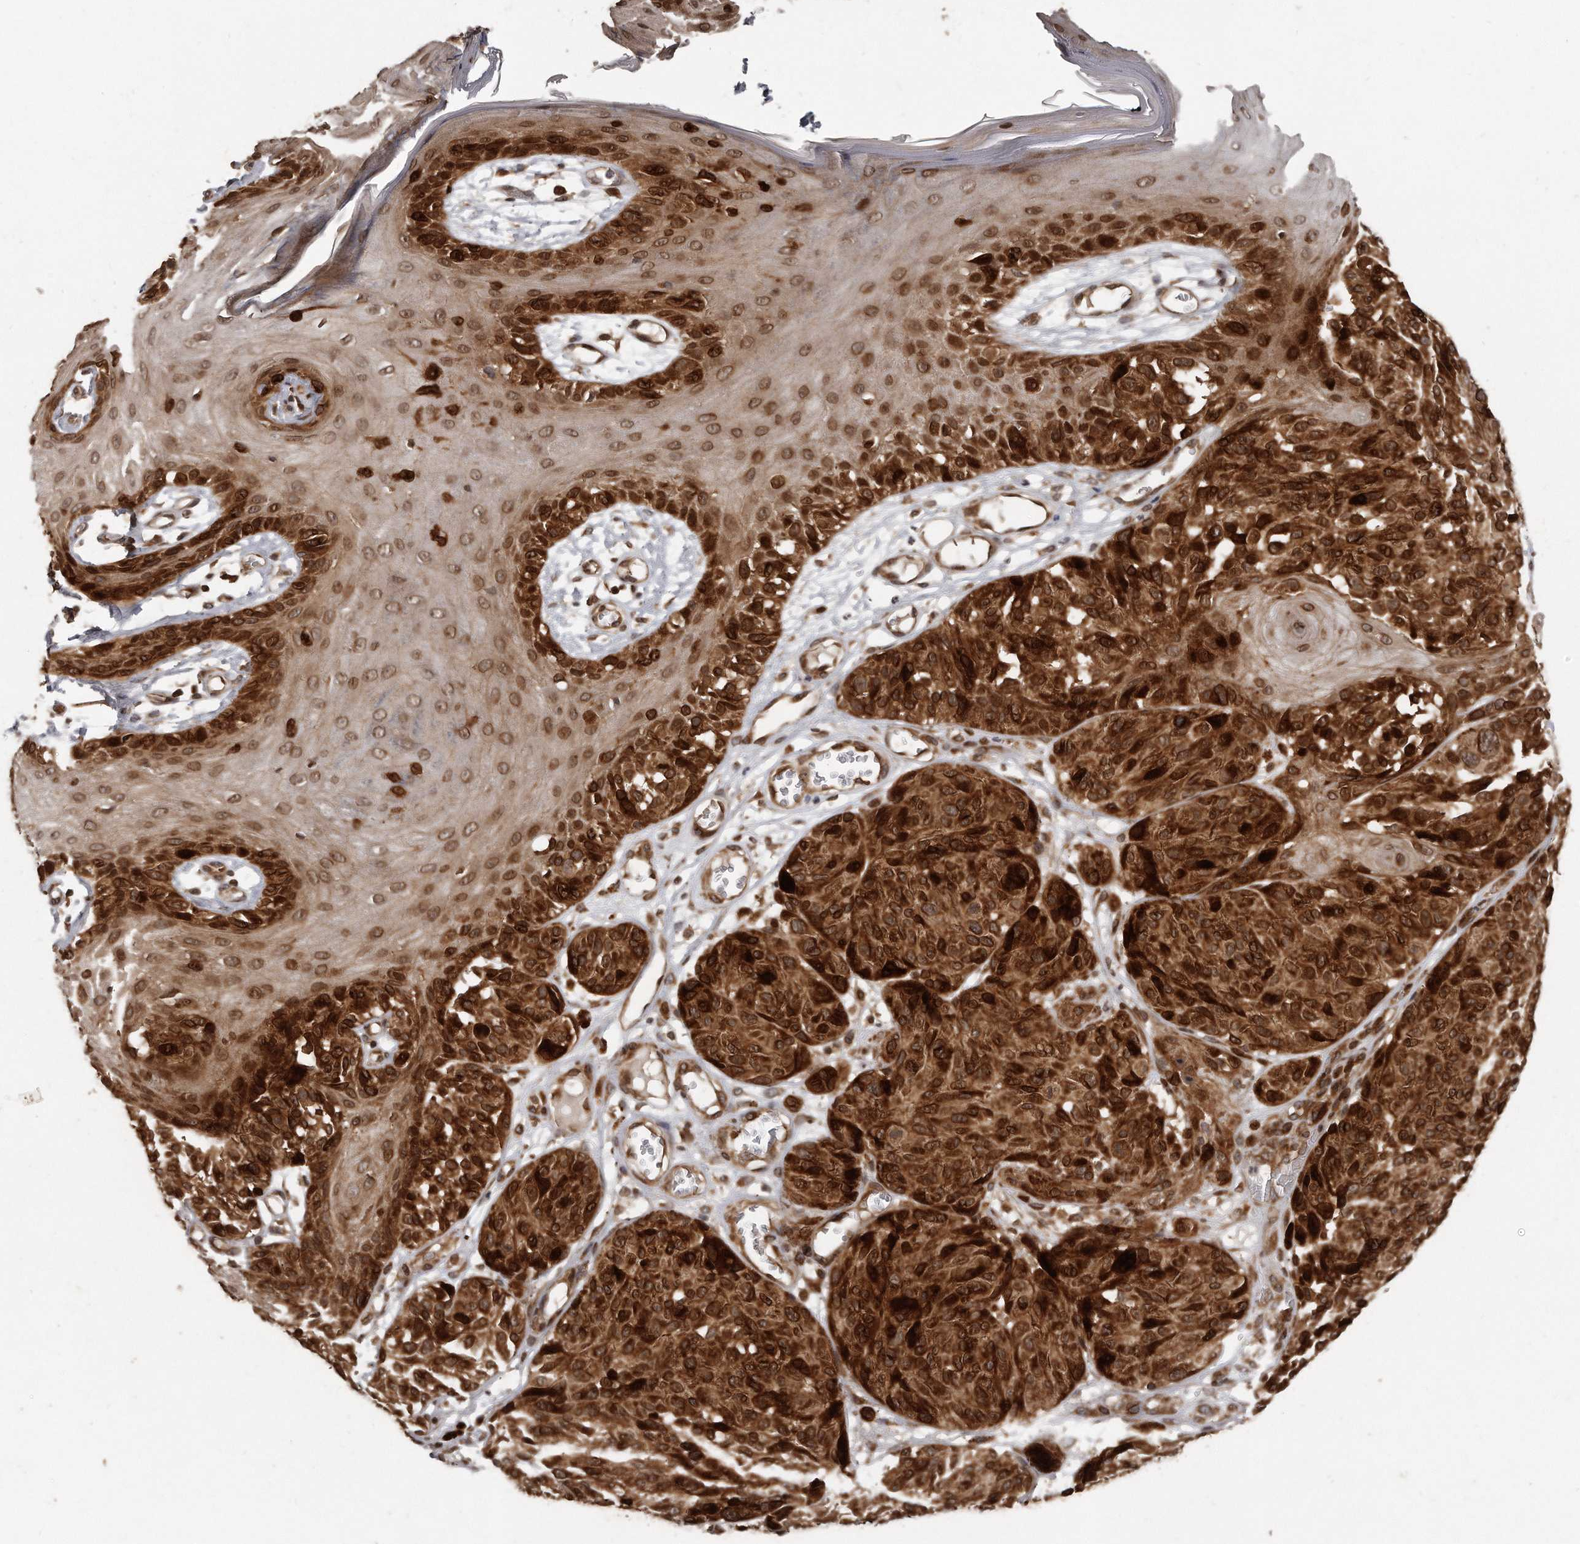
{"staining": {"intensity": "strong", "quantity": ">75%", "location": "cytoplasmic/membranous,nuclear"}, "tissue": "melanoma", "cell_type": "Tumor cells", "image_type": "cancer", "snomed": [{"axis": "morphology", "description": "Malignant melanoma, NOS"}, {"axis": "topography", "description": "Skin"}], "caption": "Immunohistochemistry of human melanoma displays high levels of strong cytoplasmic/membranous and nuclear positivity in about >75% of tumor cells.", "gene": "GCH1", "patient": {"sex": "male", "age": 83}}